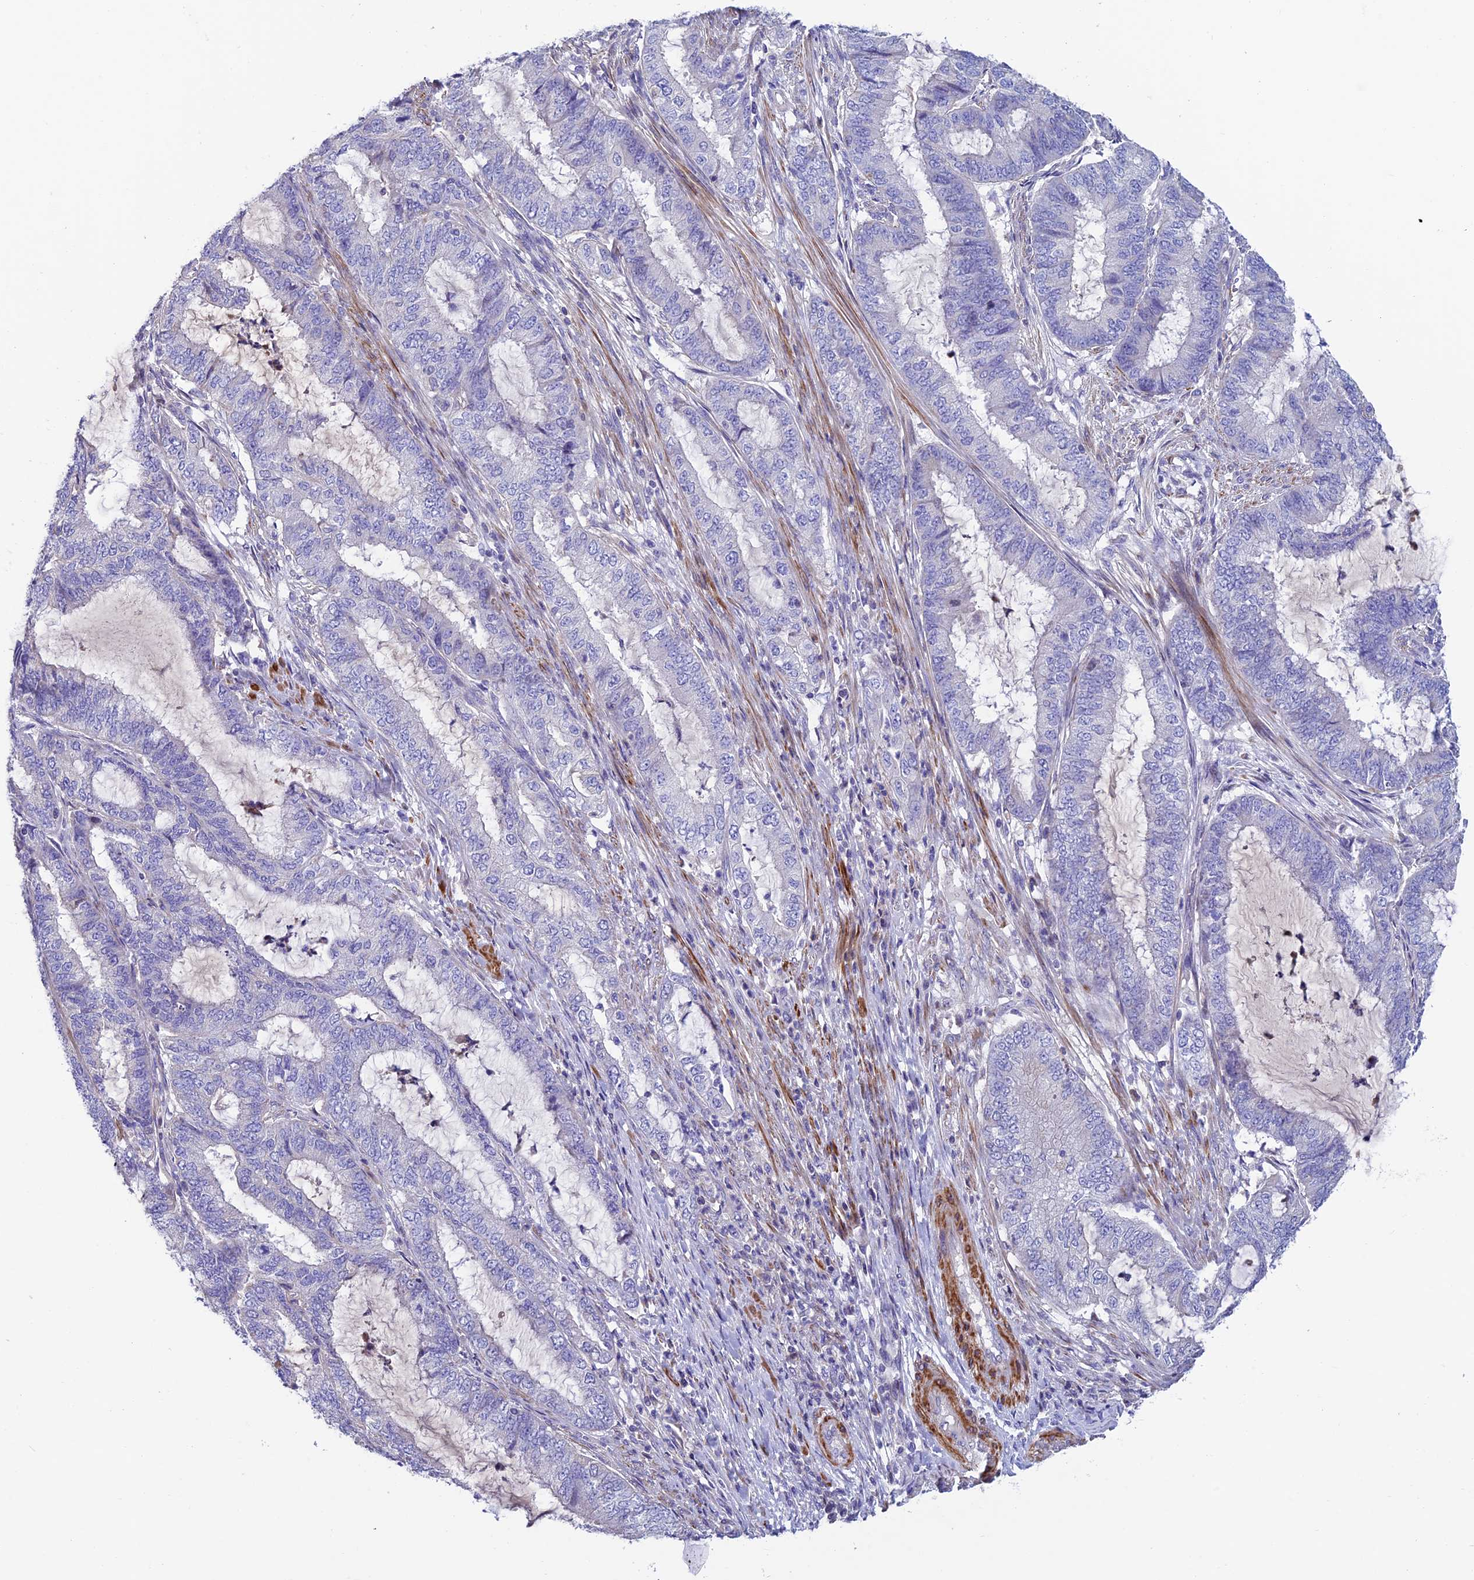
{"staining": {"intensity": "negative", "quantity": "none", "location": "none"}, "tissue": "endometrial cancer", "cell_type": "Tumor cells", "image_type": "cancer", "snomed": [{"axis": "morphology", "description": "Adenocarcinoma, NOS"}, {"axis": "topography", "description": "Endometrium"}], "caption": "Micrograph shows no protein staining in tumor cells of adenocarcinoma (endometrial) tissue.", "gene": "FAM178B", "patient": {"sex": "female", "age": 51}}